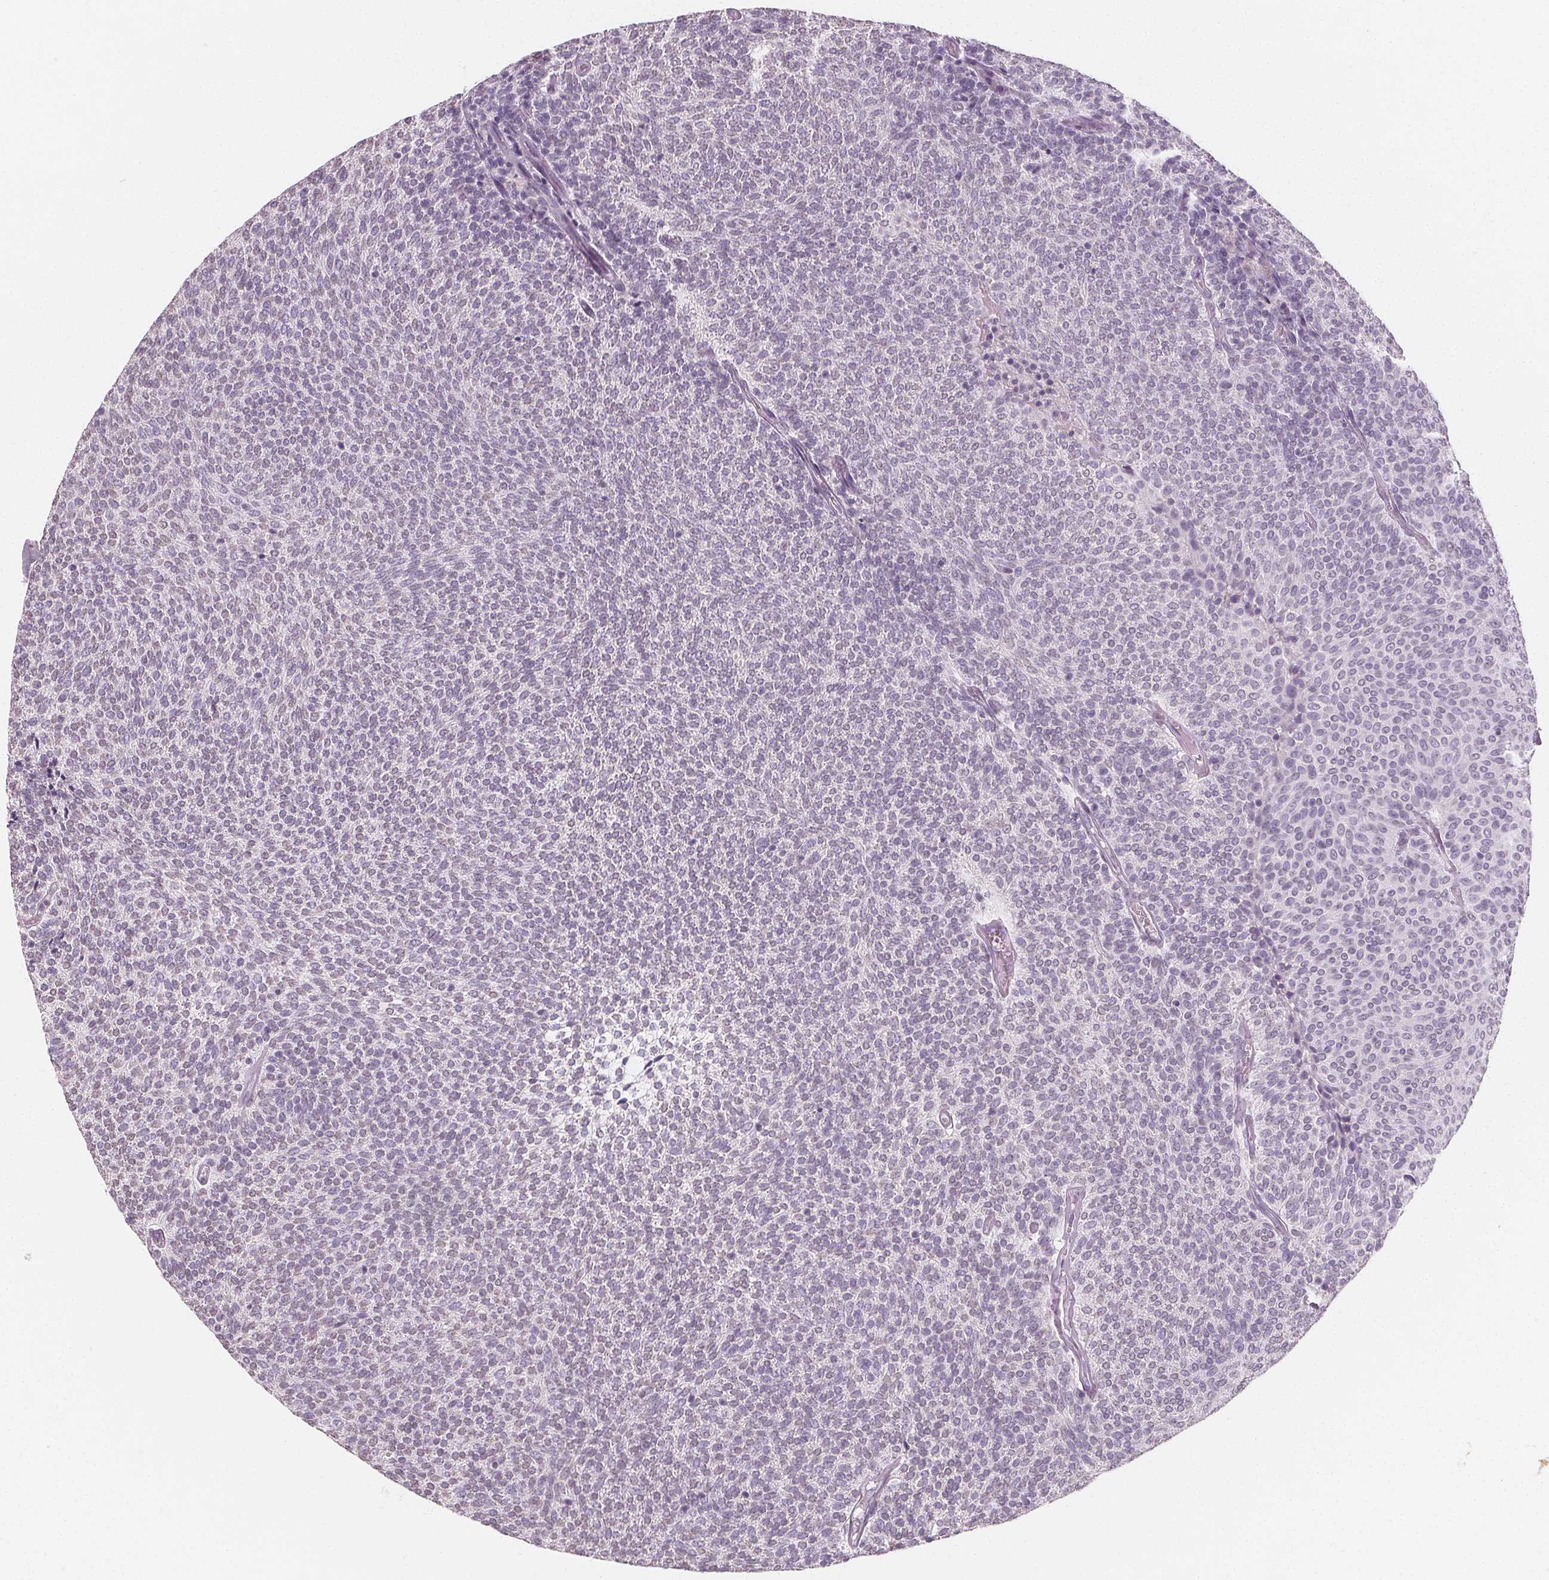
{"staining": {"intensity": "negative", "quantity": "none", "location": "none"}, "tissue": "urothelial cancer", "cell_type": "Tumor cells", "image_type": "cancer", "snomed": [{"axis": "morphology", "description": "Urothelial carcinoma, Low grade"}, {"axis": "topography", "description": "Urinary bladder"}], "caption": "An immunohistochemistry (IHC) histopathology image of urothelial carcinoma (low-grade) is shown. There is no staining in tumor cells of urothelial carcinoma (low-grade). (Stains: DAB (3,3'-diaminobenzidine) immunohistochemistry with hematoxylin counter stain, Microscopy: brightfield microscopy at high magnification).", "gene": "DBX2", "patient": {"sex": "male", "age": 77}}